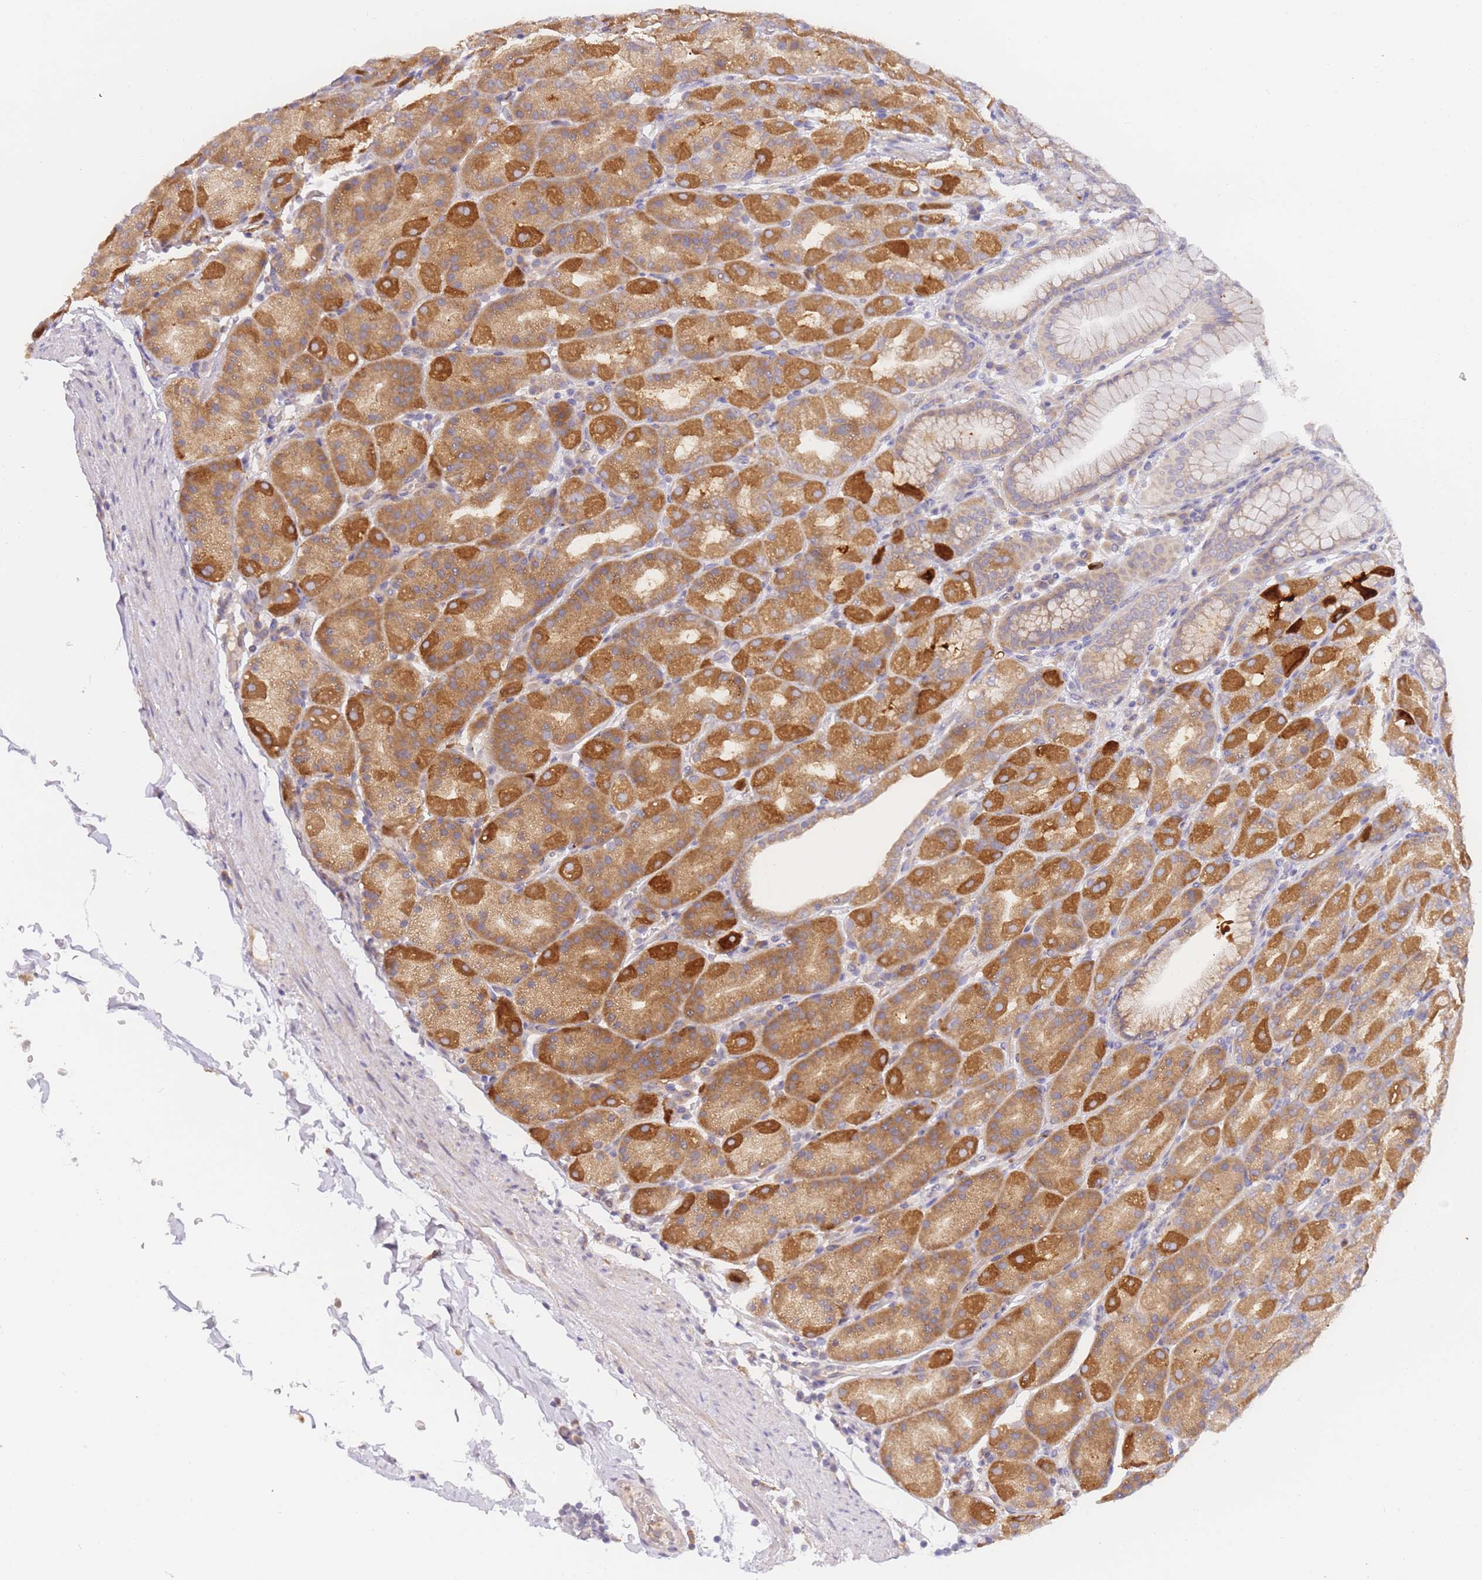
{"staining": {"intensity": "strong", "quantity": "25%-75%", "location": "cytoplasmic/membranous"}, "tissue": "stomach", "cell_type": "Glandular cells", "image_type": "normal", "snomed": [{"axis": "morphology", "description": "Normal tissue, NOS"}, {"axis": "topography", "description": "Stomach, upper"}, {"axis": "topography", "description": "Stomach"}], "caption": "Unremarkable stomach displays strong cytoplasmic/membranous expression in about 25%-75% of glandular cells, visualized by immunohistochemistry. The staining was performed using DAB, with brown indicating positive protein expression. Nuclei are stained blue with hematoxylin.", "gene": "ZNF577", "patient": {"sex": "male", "age": 68}}